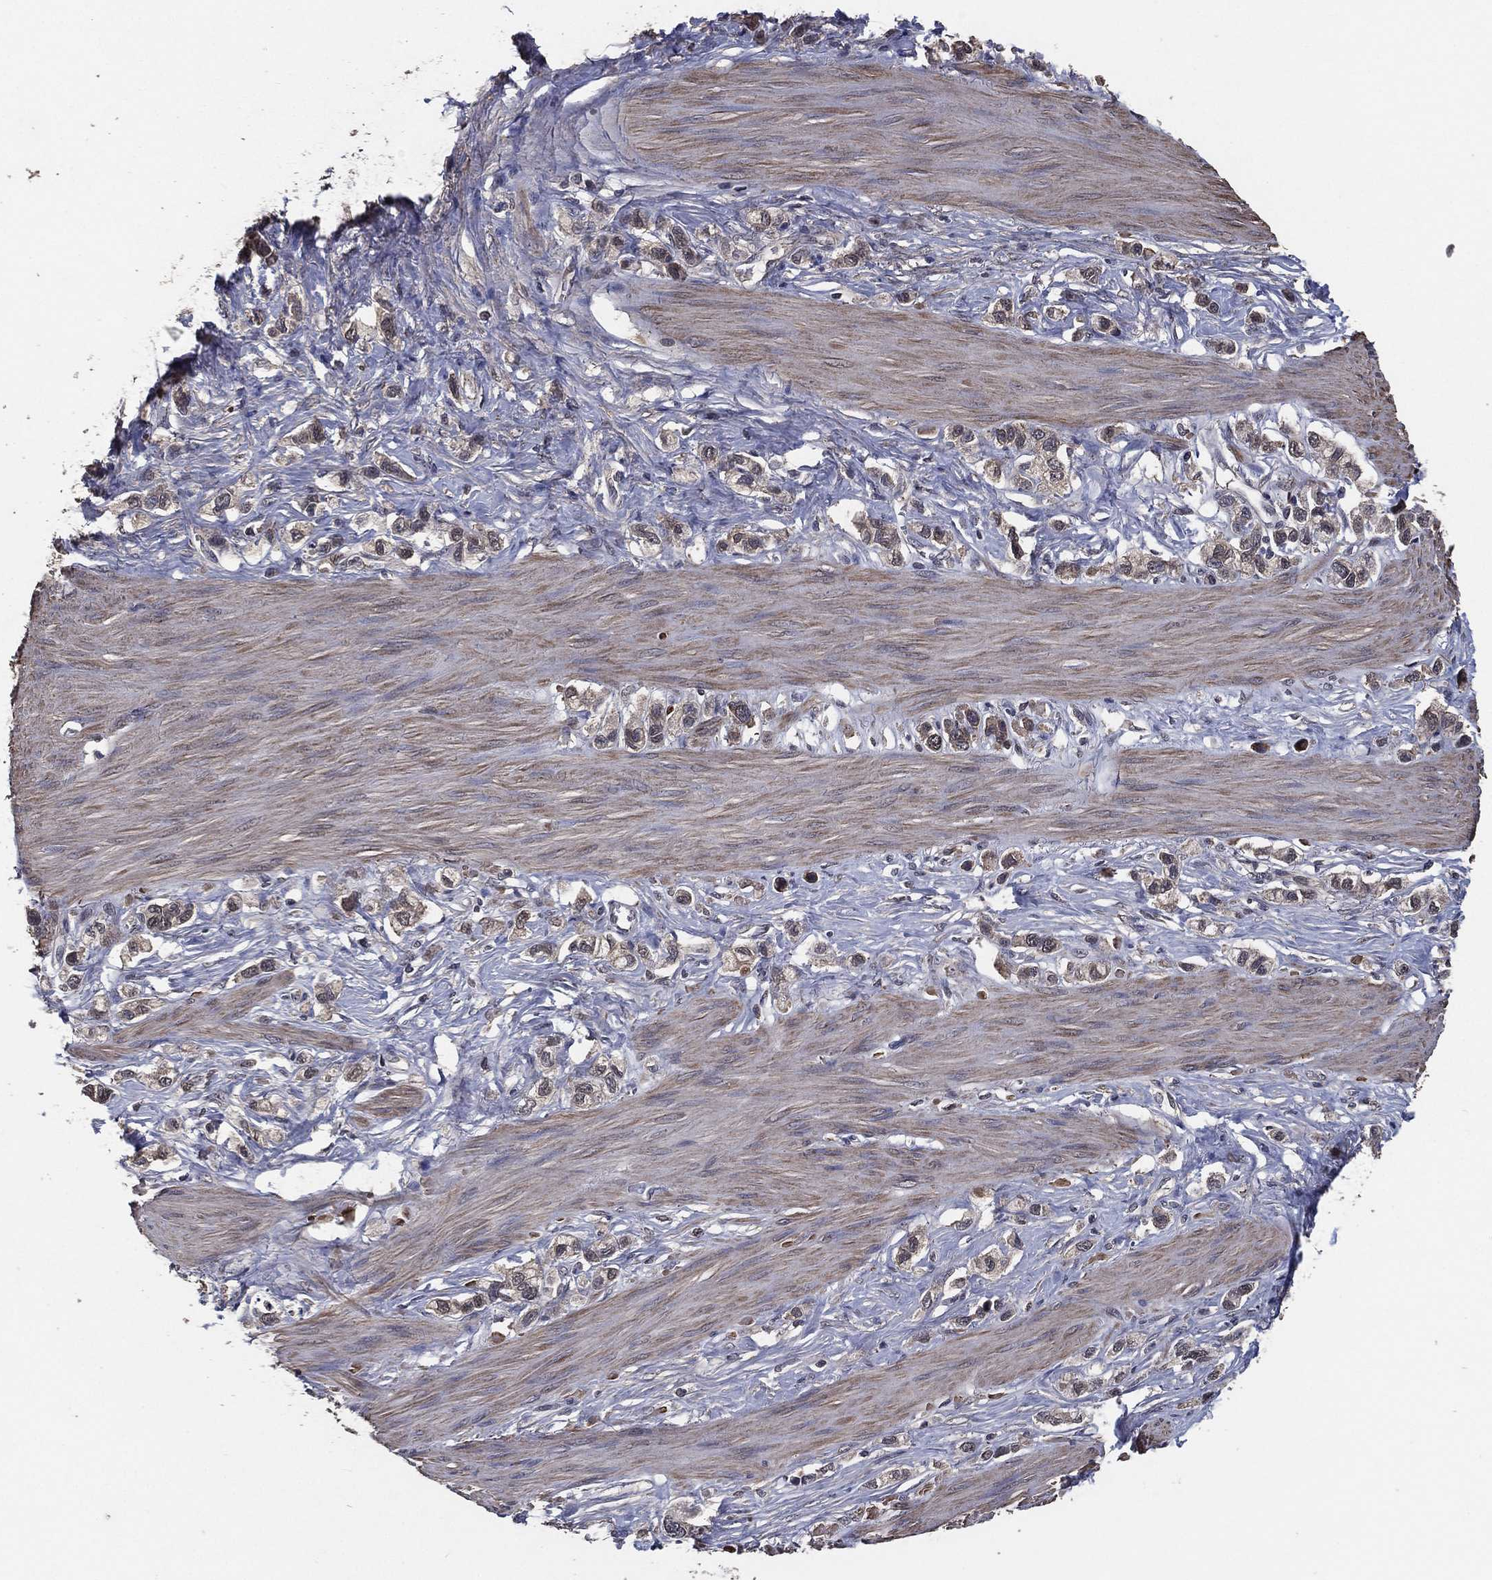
{"staining": {"intensity": "weak", "quantity": "<25%", "location": "cytoplasmic/membranous"}, "tissue": "stomach cancer", "cell_type": "Tumor cells", "image_type": "cancer", "snomed": [{"axis": "morphology", "description": "Normal tissue, NOS"}, {"axis": "morphology", "description": "Adenocarcinoma, NOS"}, {"axis": "morphology", "description": "Adenocarcinoma, High grade"}, {"axis": "topography", "description": "Stomach, upper"}, {"axis": "topography", "description": "Stomach"}], "caption": "The photomicrograph demonstrates no significant staining in tumor cells of stomach cancer.", "gene": "PCNT", "patient": {"sex": "female", "age": 65}}